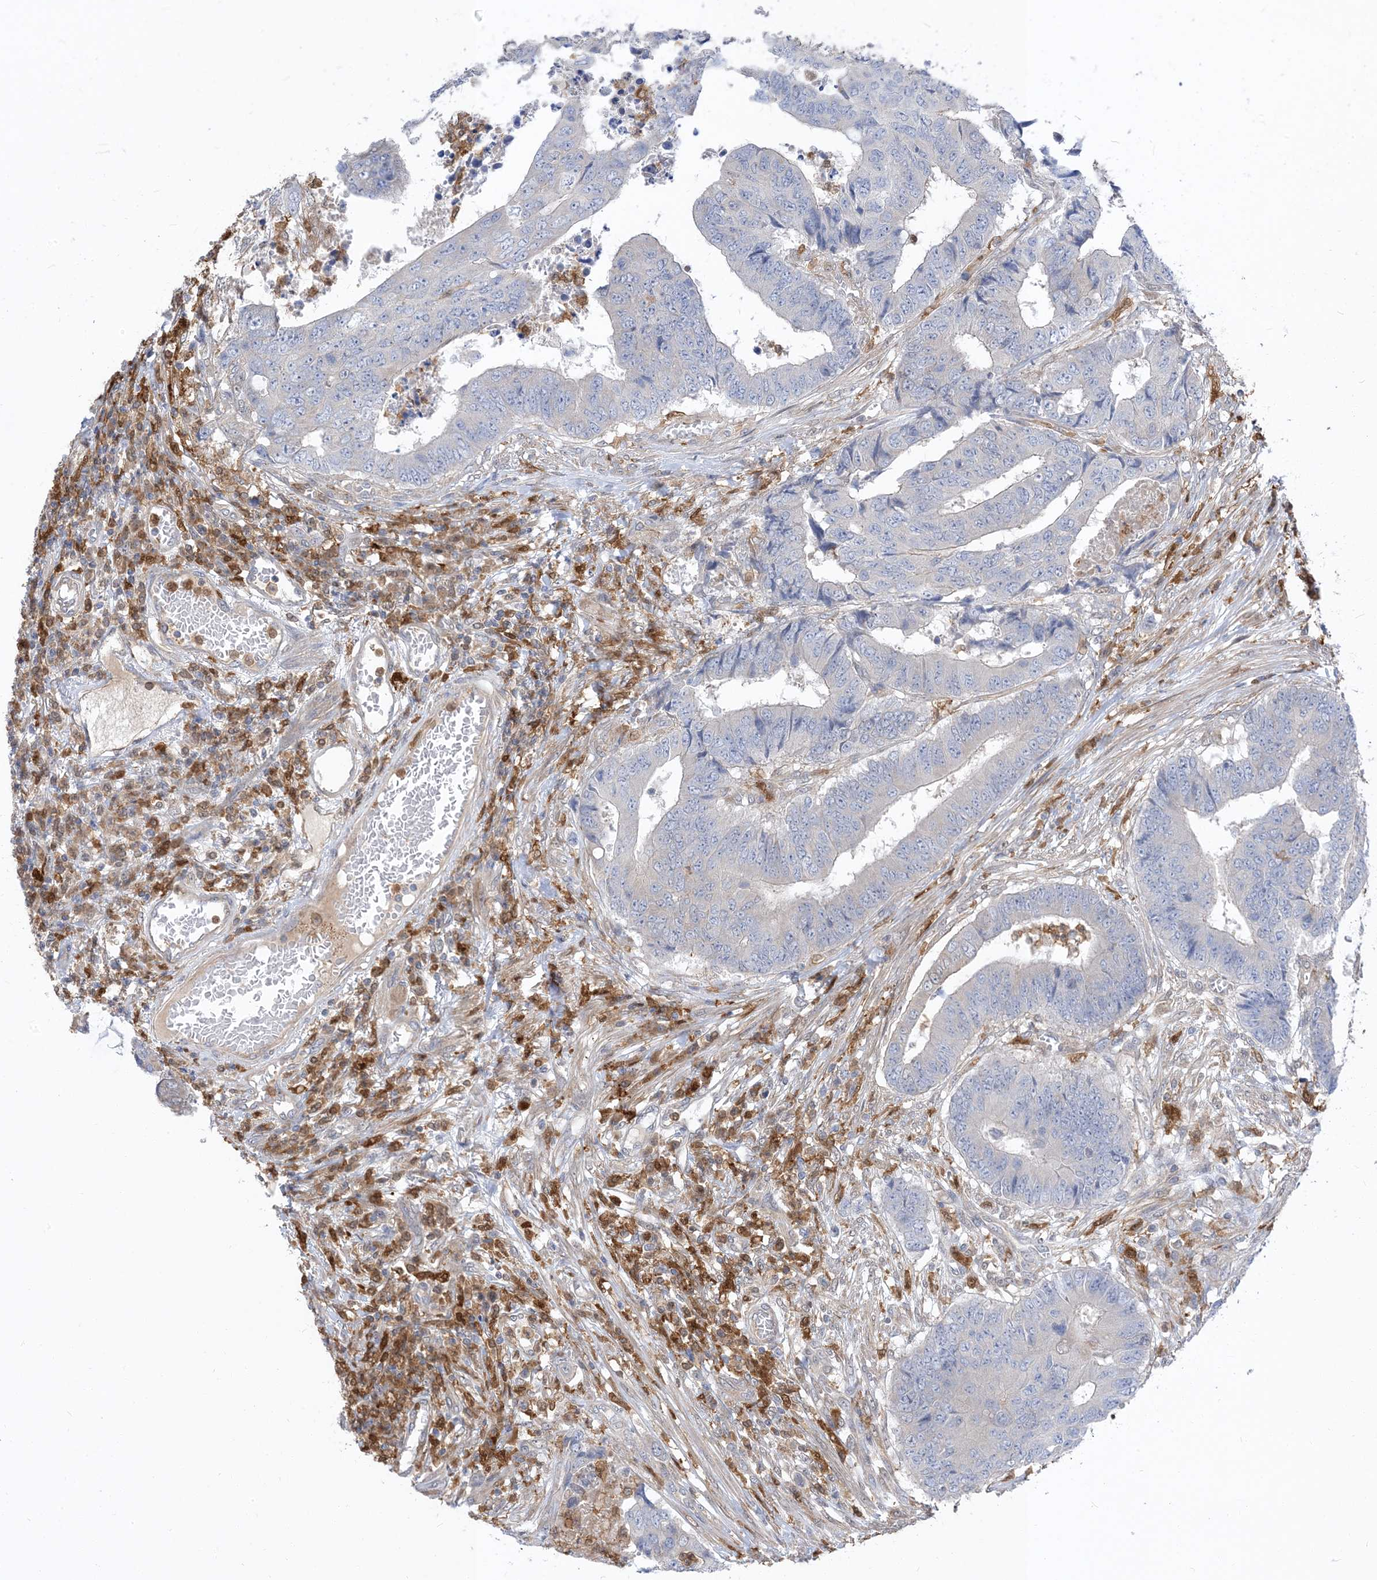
{"staining": {"intensity": "negative", "quantity": "none", "location": "none"}, "tissue": "colorectal cancer", "cell_type": "Tumor cells", "image_type": "cancer", "snomed": [{"axis": "morphology", "description": "Adenocarcinoma, NOS"}, {"axis": "topography", "description": "Rectum"}], "caption": "The image exhibits no significant staining in tumor cells of colorectal cancer. (DAB immunohistochemistry, high magnification).", "gene": "NAGK", "patient": {"sex": "male", "age": 84}}